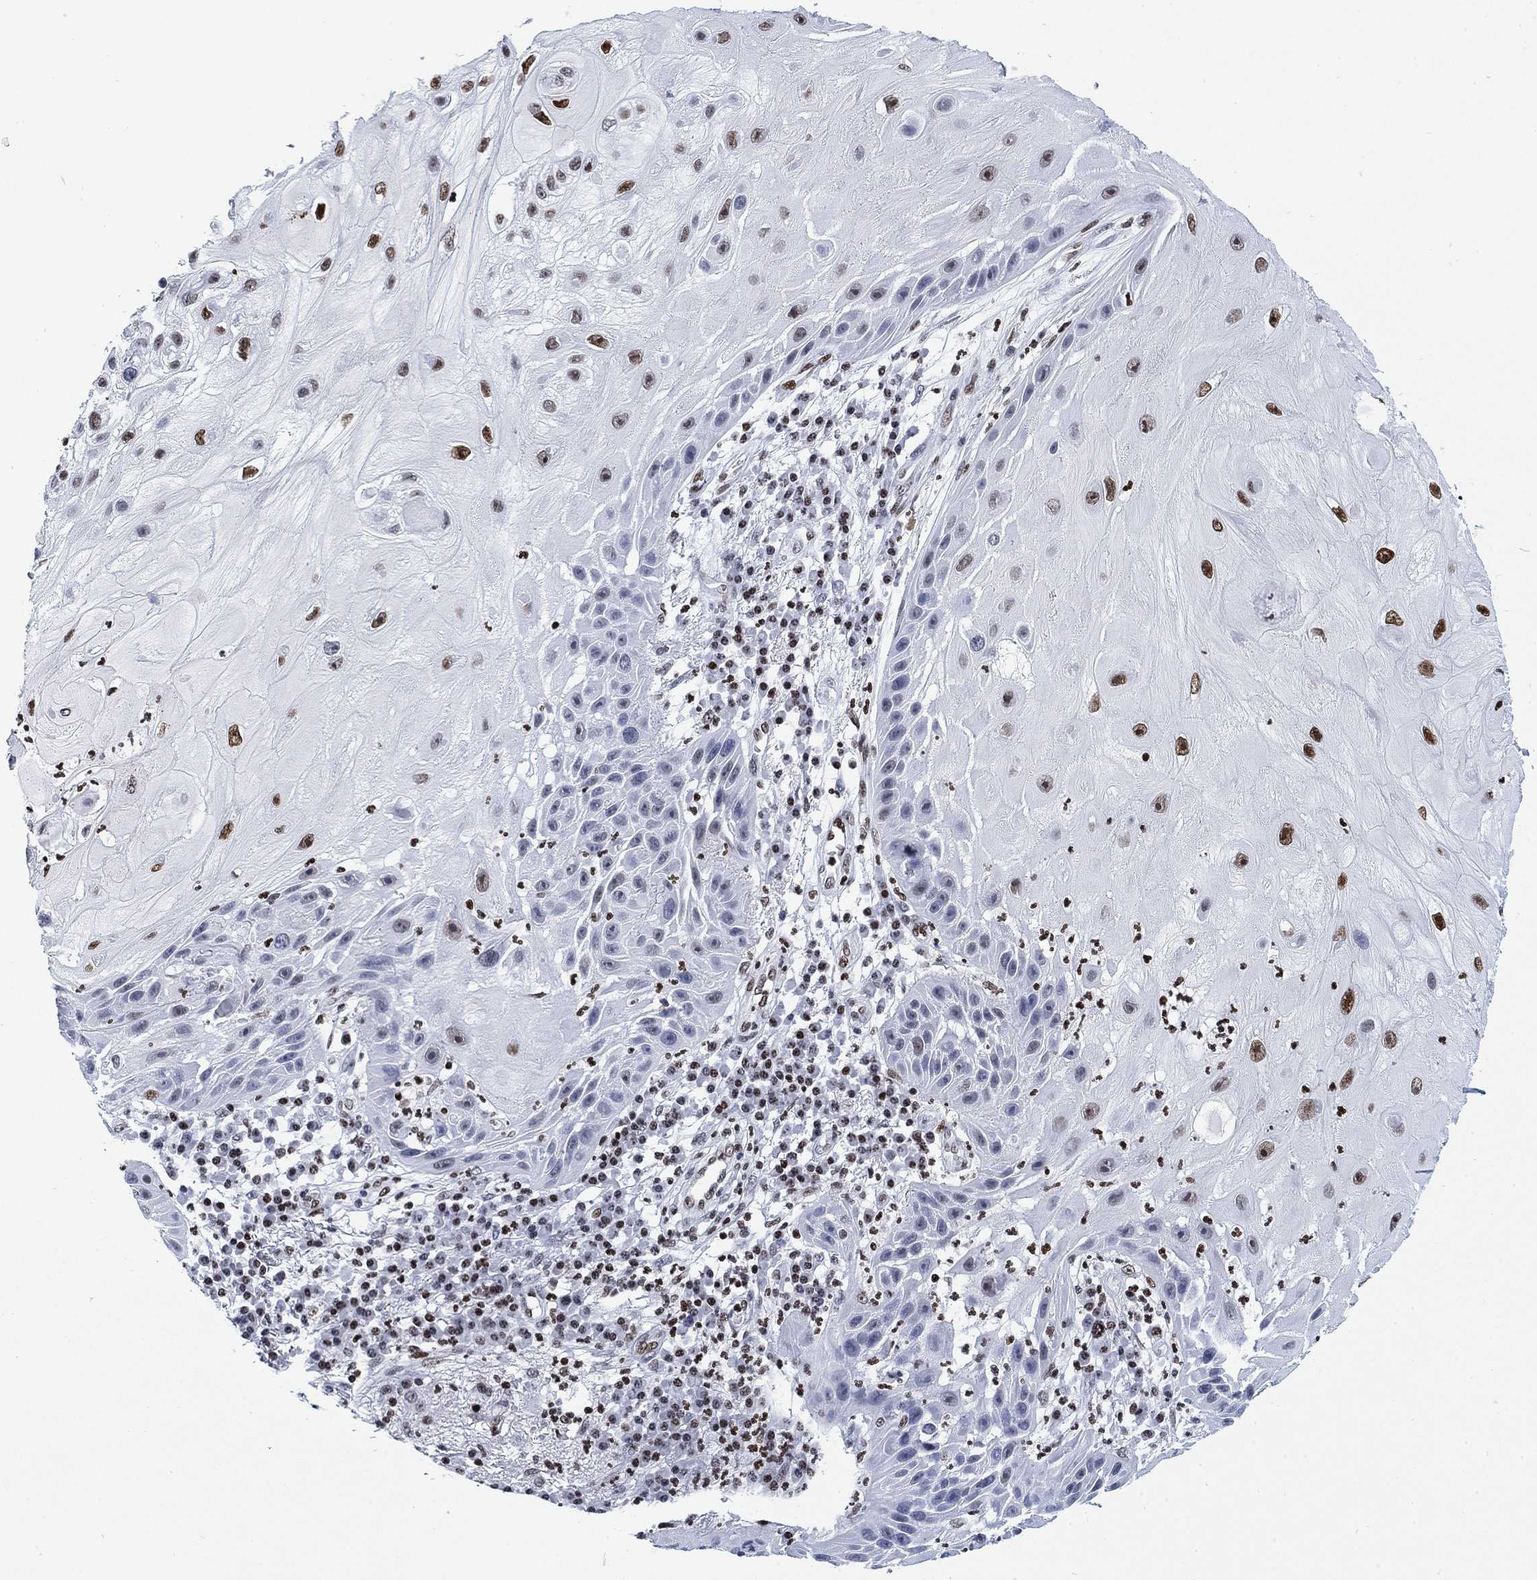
{"staining": {"intensity": "strong", "quantity": "<25%", "location": "nuclear"}, "tissue": "skin cancer", "cell_type": "Tumor cells", "image_type": "cancer", "snomed": [{"axis": "morphology", "description": "Normal tissue, NOS"}, {"axis": "morphology", "description": "Squamous cell carcinoma, NOS"}, {"axis": "topography", "description": "Skin"}], "caption": "This is a micrograph of immunohistochemistry (IHC) staining of skin squamous cell carcinoma, which shows strong expression in the nuclear of tumor cells.", "gene": "H1-10", "patient": {"sex": "male", "age": 79}}